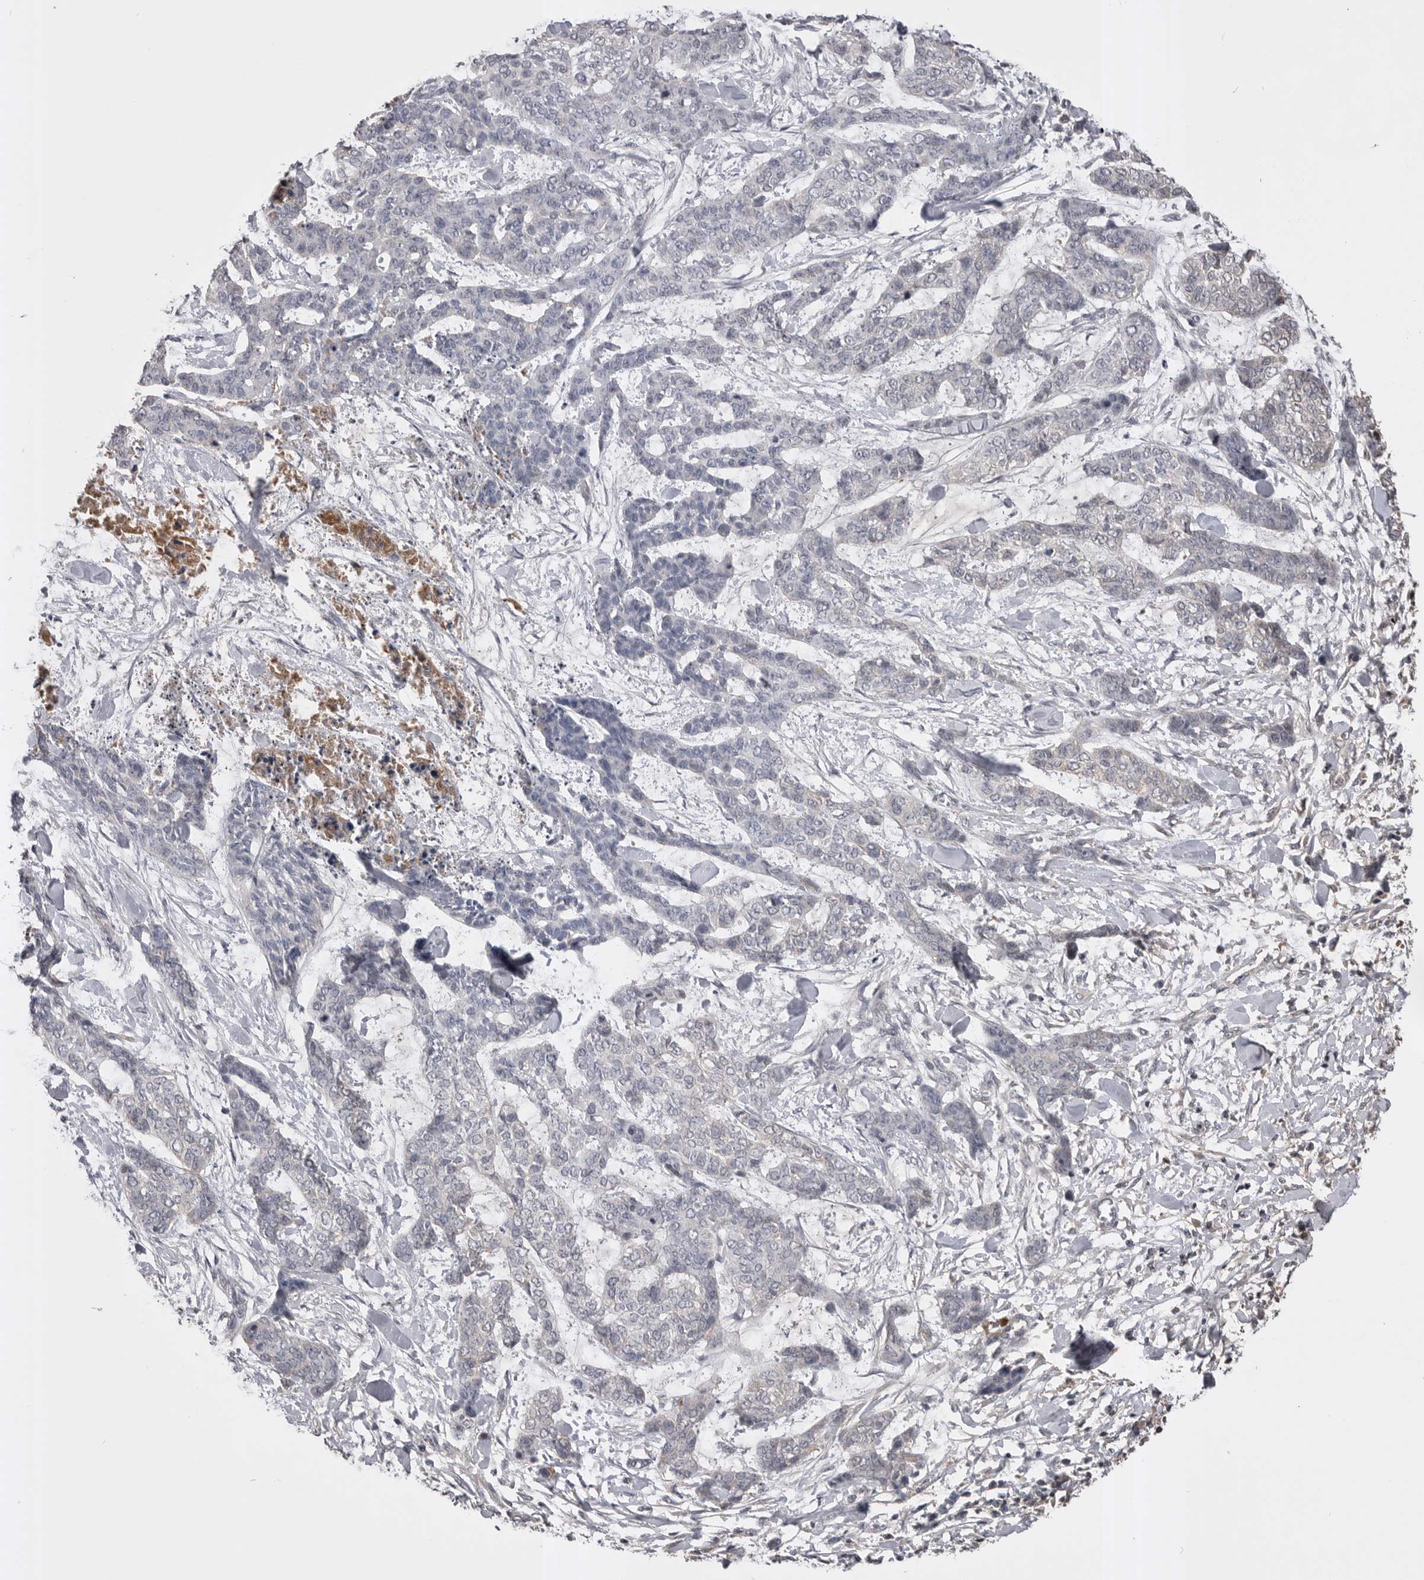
{"staining": {"intensity": "negative", "quantity": "none", "location": "none"}, "tissue": "skin cancer", "cell_type": "Tumor cells", "image_type": "cancer", "snomed": [{"axis": "morphology", "description": "Basal cell carcinoma"}, {"axis": "topography", "description": "Skin"}], "caption": "The micrograph reveals no significant staining in tumor cells of skin cancer.", "gene": "AHSG", "patient": {"sex": "female", "age": 64}}